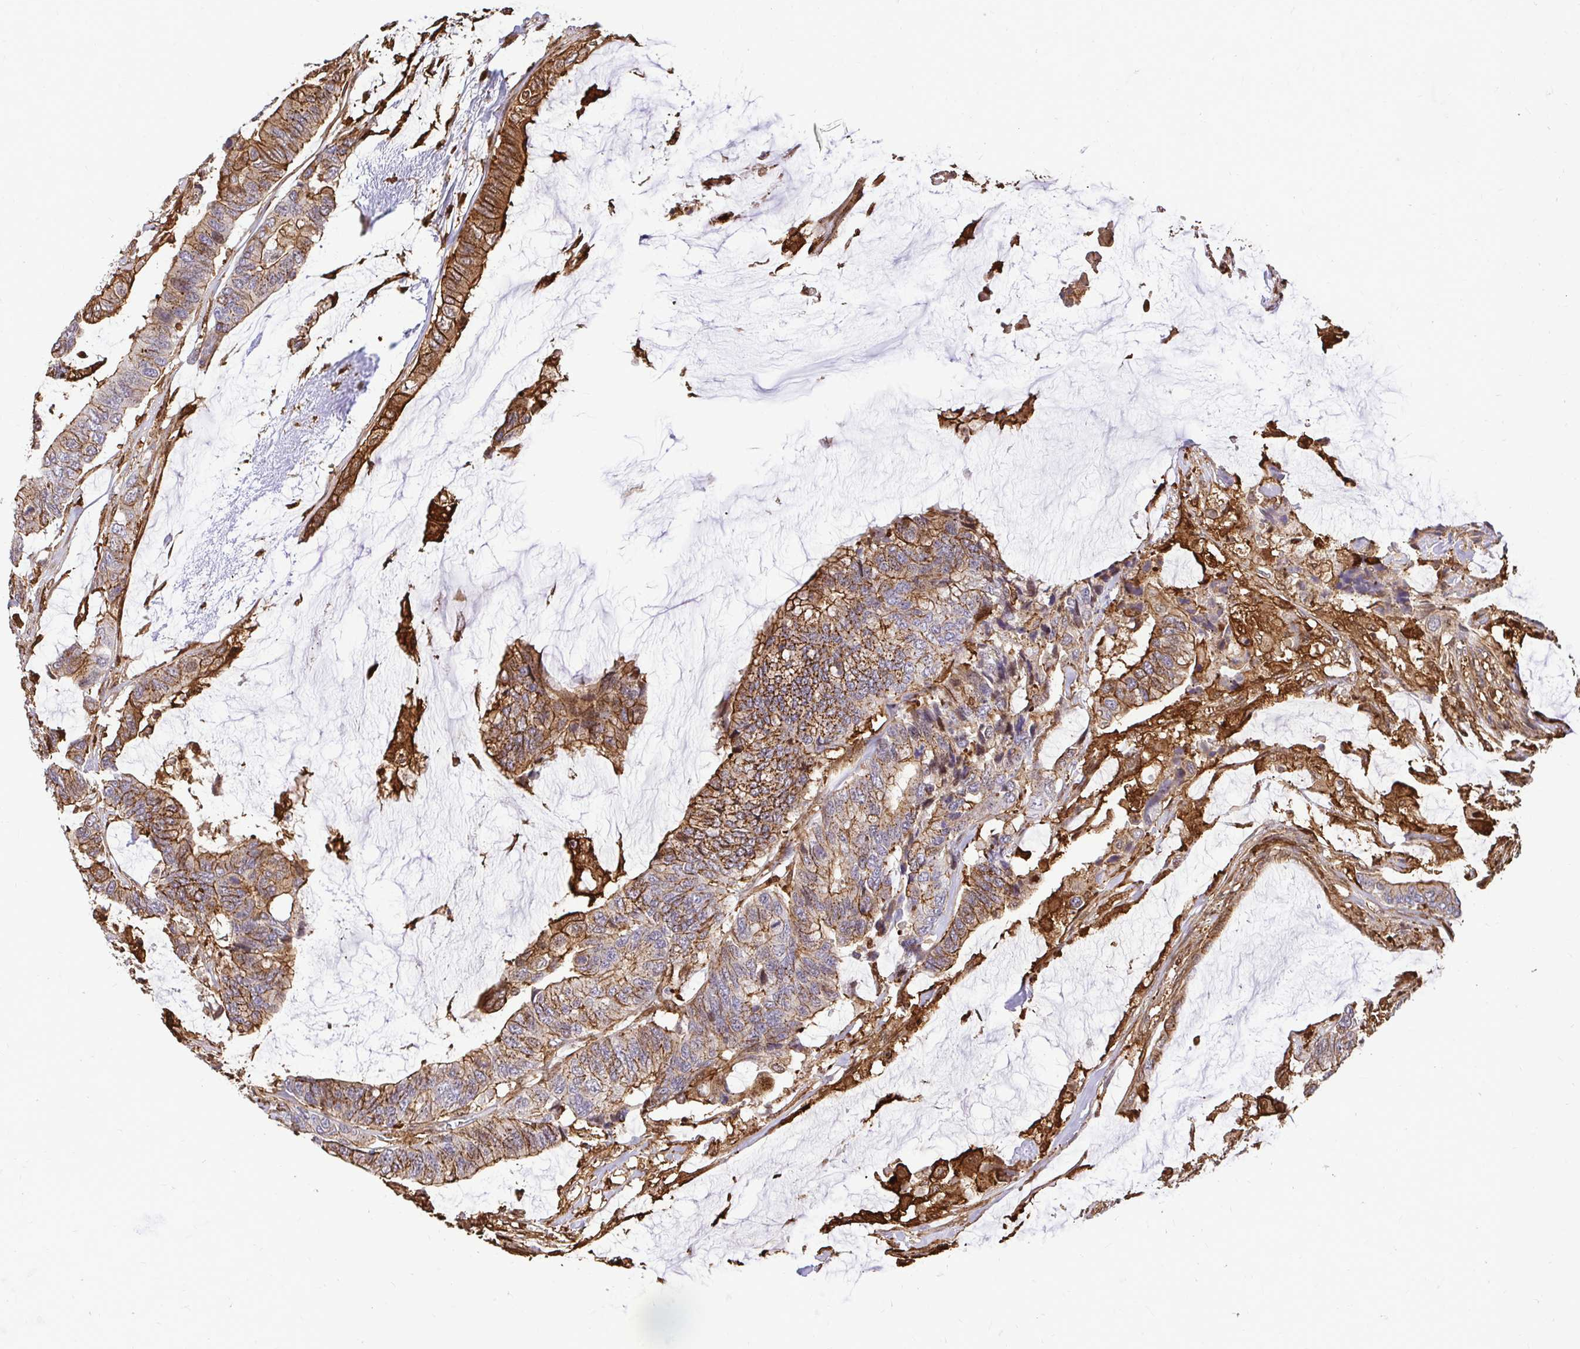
{"staining": {"intensity": "moderate", "quantity": ">75%", "location": "cytoplasmic/membranous"}, "tissue": "colorectal cancer", "cell_type": "Tumor cells", "image_type": "cancer", "snomed": [{"axis": "morphology", "description": "Adenocarcinoma, NOS"}, {"axis": "topography", "description": "Rectum"}], "caption": "A photomicrograph of colorectal adenocarcinoma stained for a protein shows moderate cytoplasmic/membranous brown staining in tumor cells.", "gene": "GSN", "patient": {"sex": "female", "age": 59}}